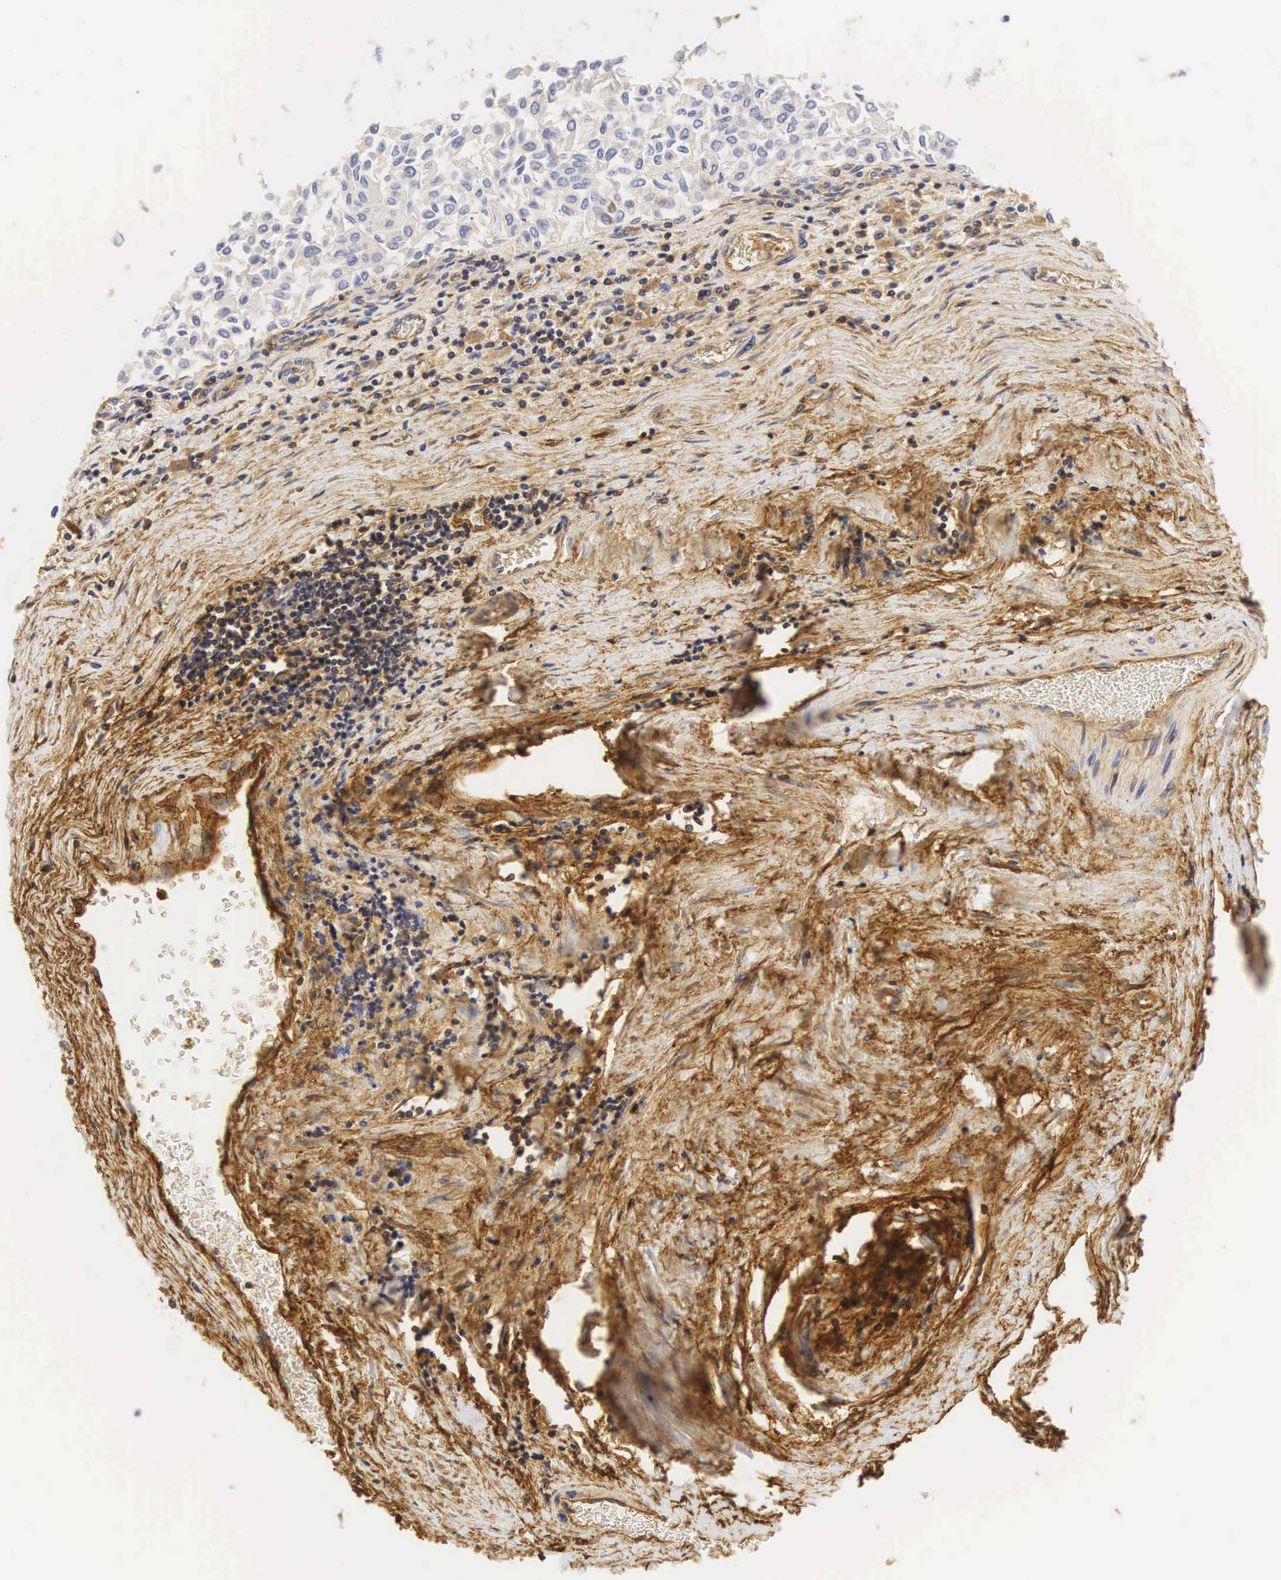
{"staining": {"intensity": "negative", "quantity": "none", "location": "none"}, "tissue": "urothelial cancer", "cell_type": "Tumor cells", "image_type": "cancer", "snomed": [{"axis": "morphology", "description": "Urothelial carcinoma, Low grade"}, {"axis": "topography", "description": "Urinary bladder"}], "caption": "Urothelial carcinoma (low-grade) was stained to show a protein in brown. There is no significant staining in tumor cells.", "gene": "CD99", "patient": {"sex": "male", "age": 64}}